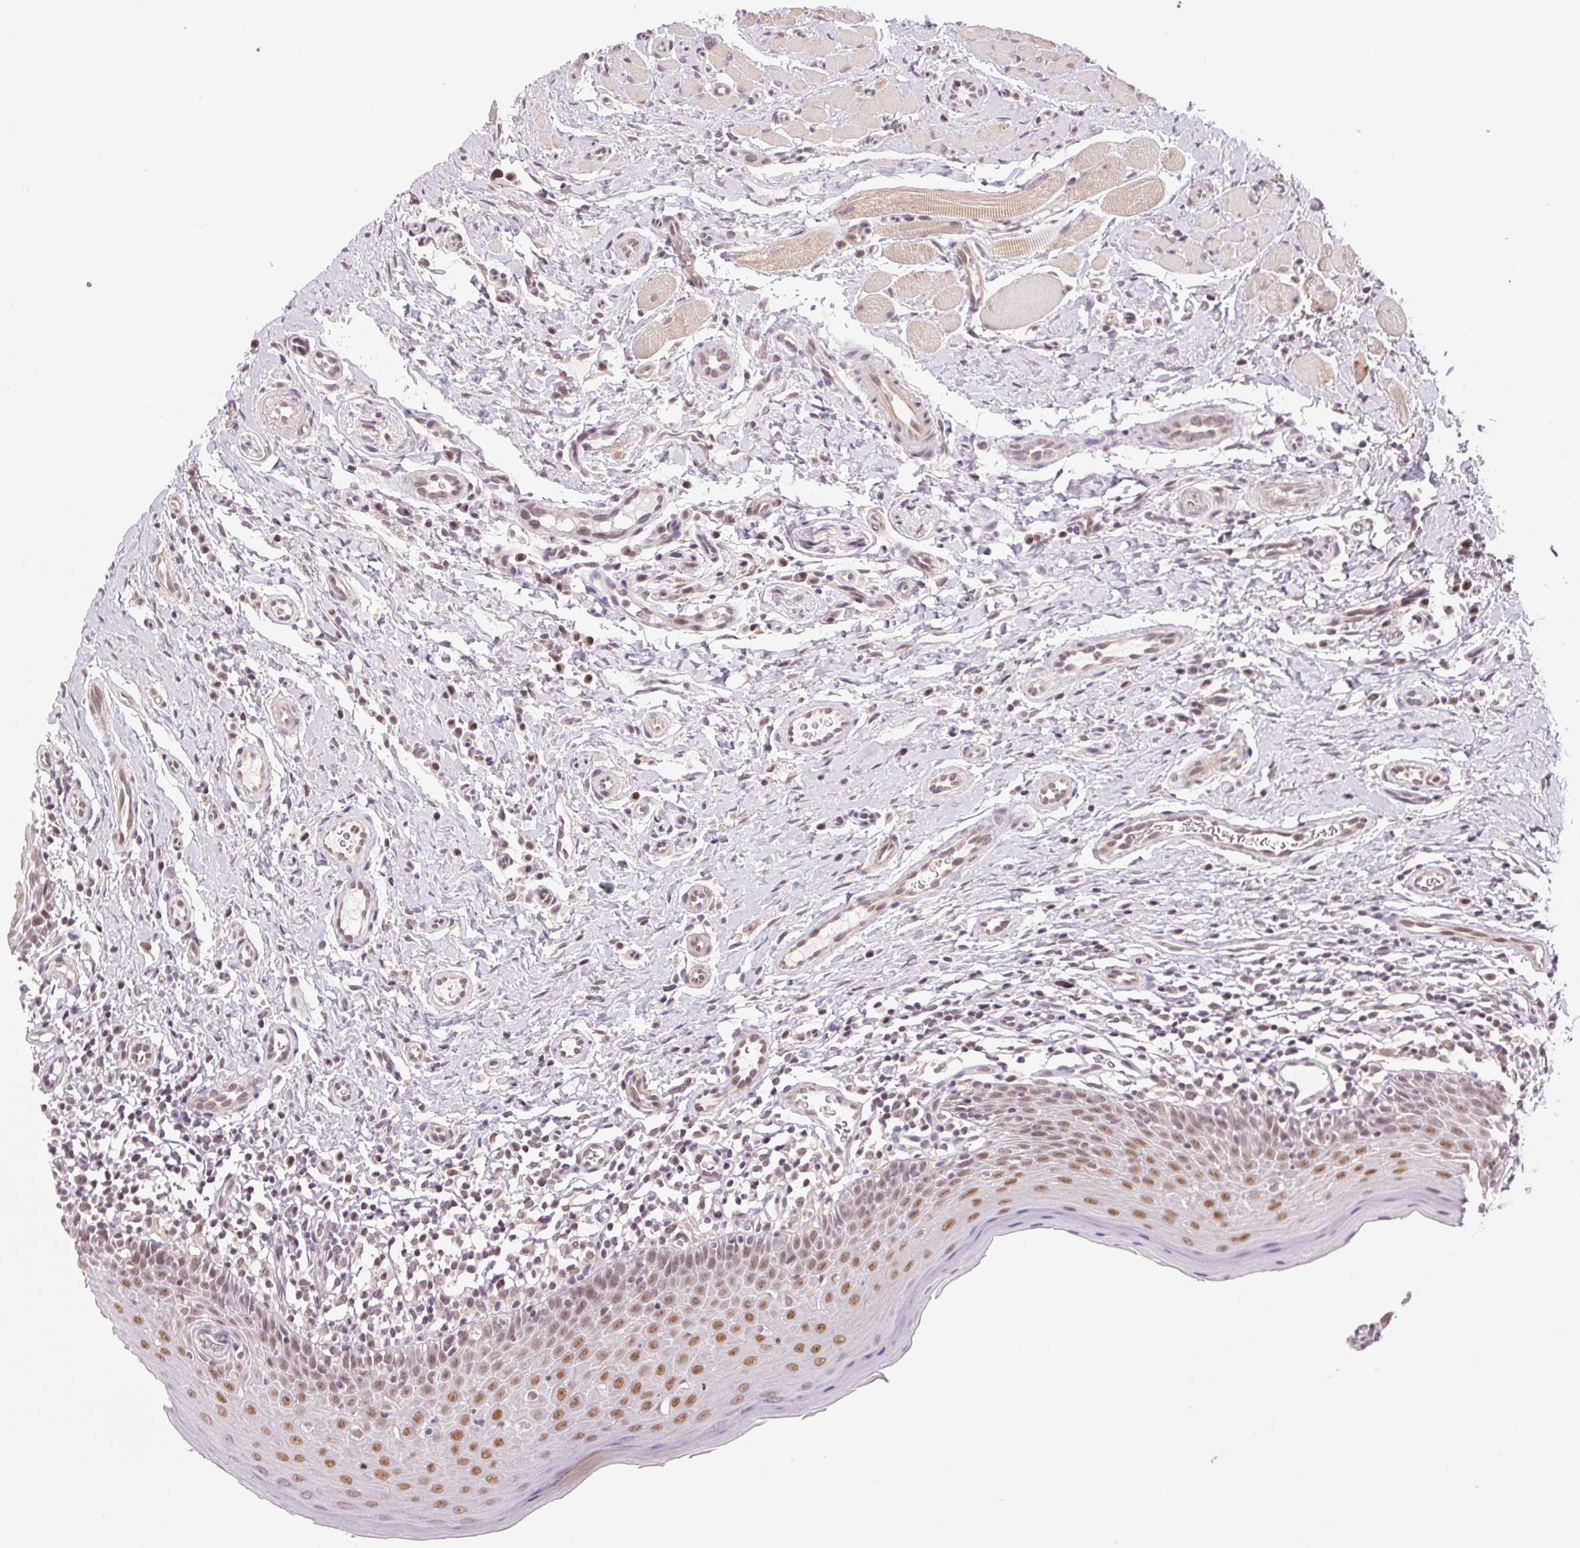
{"staining": {"intensity": "moderate", "quantity": ">75%", "location": "nuclear"}, "tissue": "oral mucosa", "cell_type": "Squamous epithelial cells", "image_type": "normal", "snomed": [{"axis": "morphology", "description": "Normal tissue, NOS"}, {"axis": "topography", "description": "Oral tissue"}, {"axis": "topography", "description": "Tounge, NOS"}], "caption": "Benign oral mucosa demonstrates moderate nuclear positivity in approximately >75% of squamous epithelial cells, visualized by immunohistochemistry.", "gene": "GRHL3", "patient": {"sex": "female", "age": 58}}